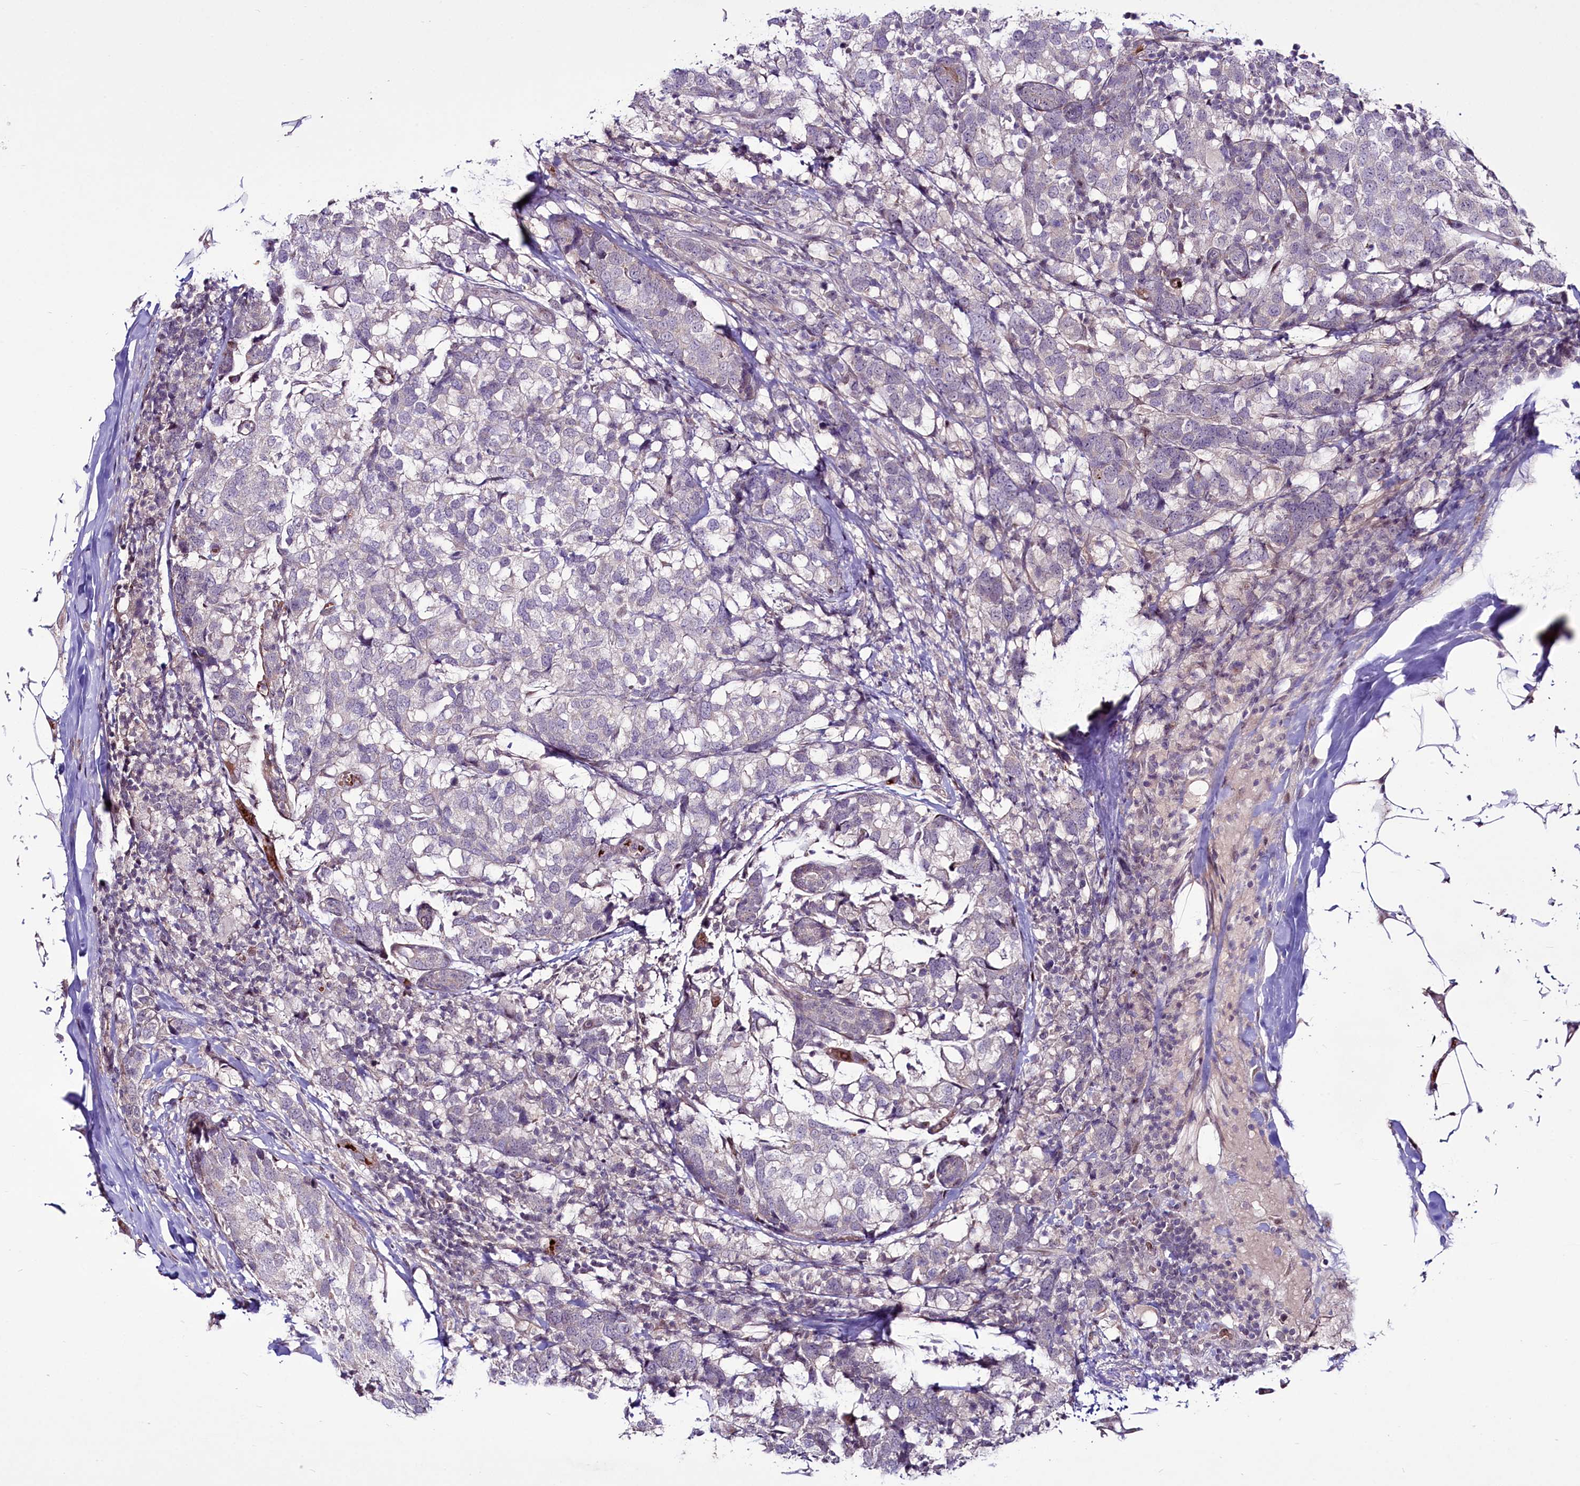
{"staining": {"intensity": "negative", "quantity": "none", "location": "none"}, "tissue": "breast cancer", "cell_type": "Tumor cells", "image_type": "cancer", "snomed": [{"axis": "morphology", "description": "Lobular carcinoma"}, {"axis": "topography", "description": "Breast"}], "caption": "IHC photomicrograph of human breast cancer (lobular carcinoma) stained for a protein (brown), which reveals no positivity in tumor cells. (DAB (3,3'-diaminobenzidine) IHC with hematoxylin counter stain).", "gene": "SUSD3", "patient": {"sex": "female", "age": 59}}